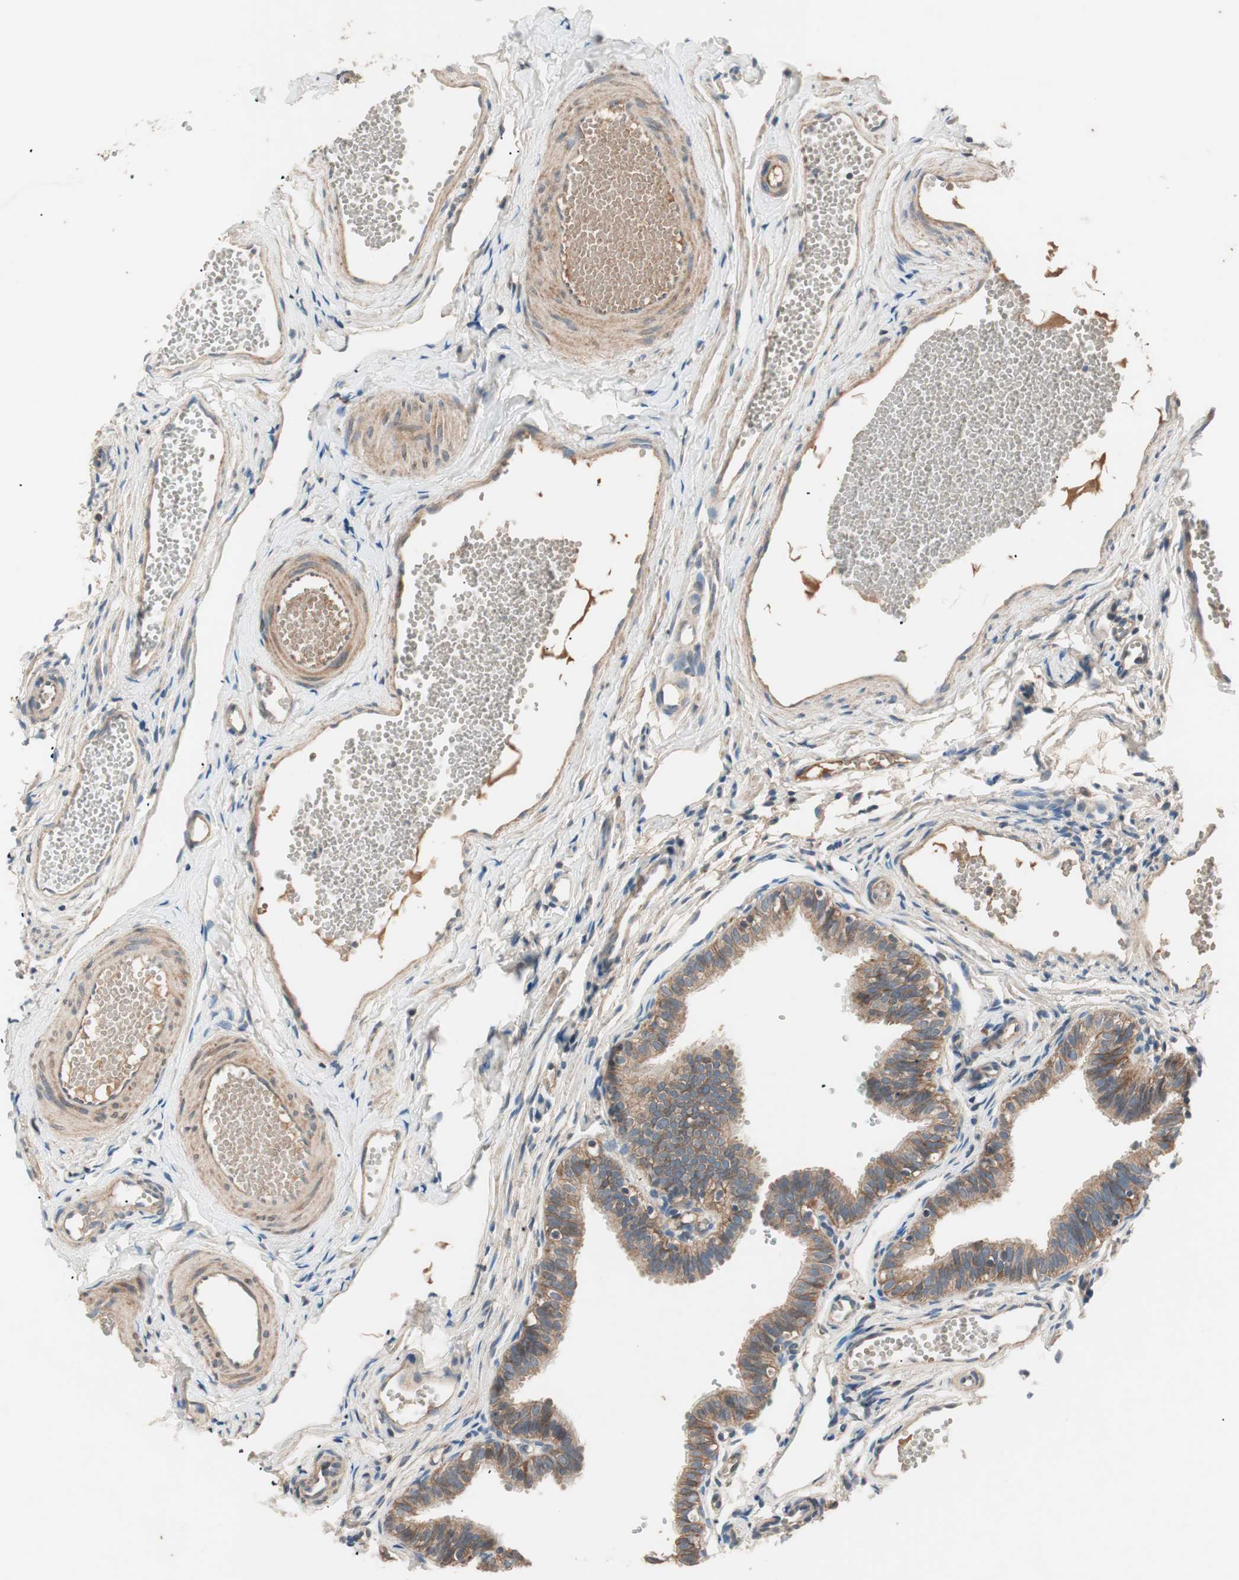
{"staining": {"intensity": "moderate", "quantity": ">75%", "location": "cytoplasmic/membranous"}, "tissue": "fallopian tube", "cell_type": "Glandular cells", "image_type": "normal", "snomed": [{"axis": "morphology", "description": "Normal tissue, NOS"}, {"axis": "topography", "description": "Fallopian tube"}, {"axis": "topography", "description": "Placenta"}], "caption": "High-power microscopy captured an immunohistochemistry photomicrograph of unremarkable fallopian tube, revealing moderate cytoplasmic/membranous staining in approximately >75% of glandular cells.", "gene": "HPN", "patient": {"sex": "female", "age": 34}}